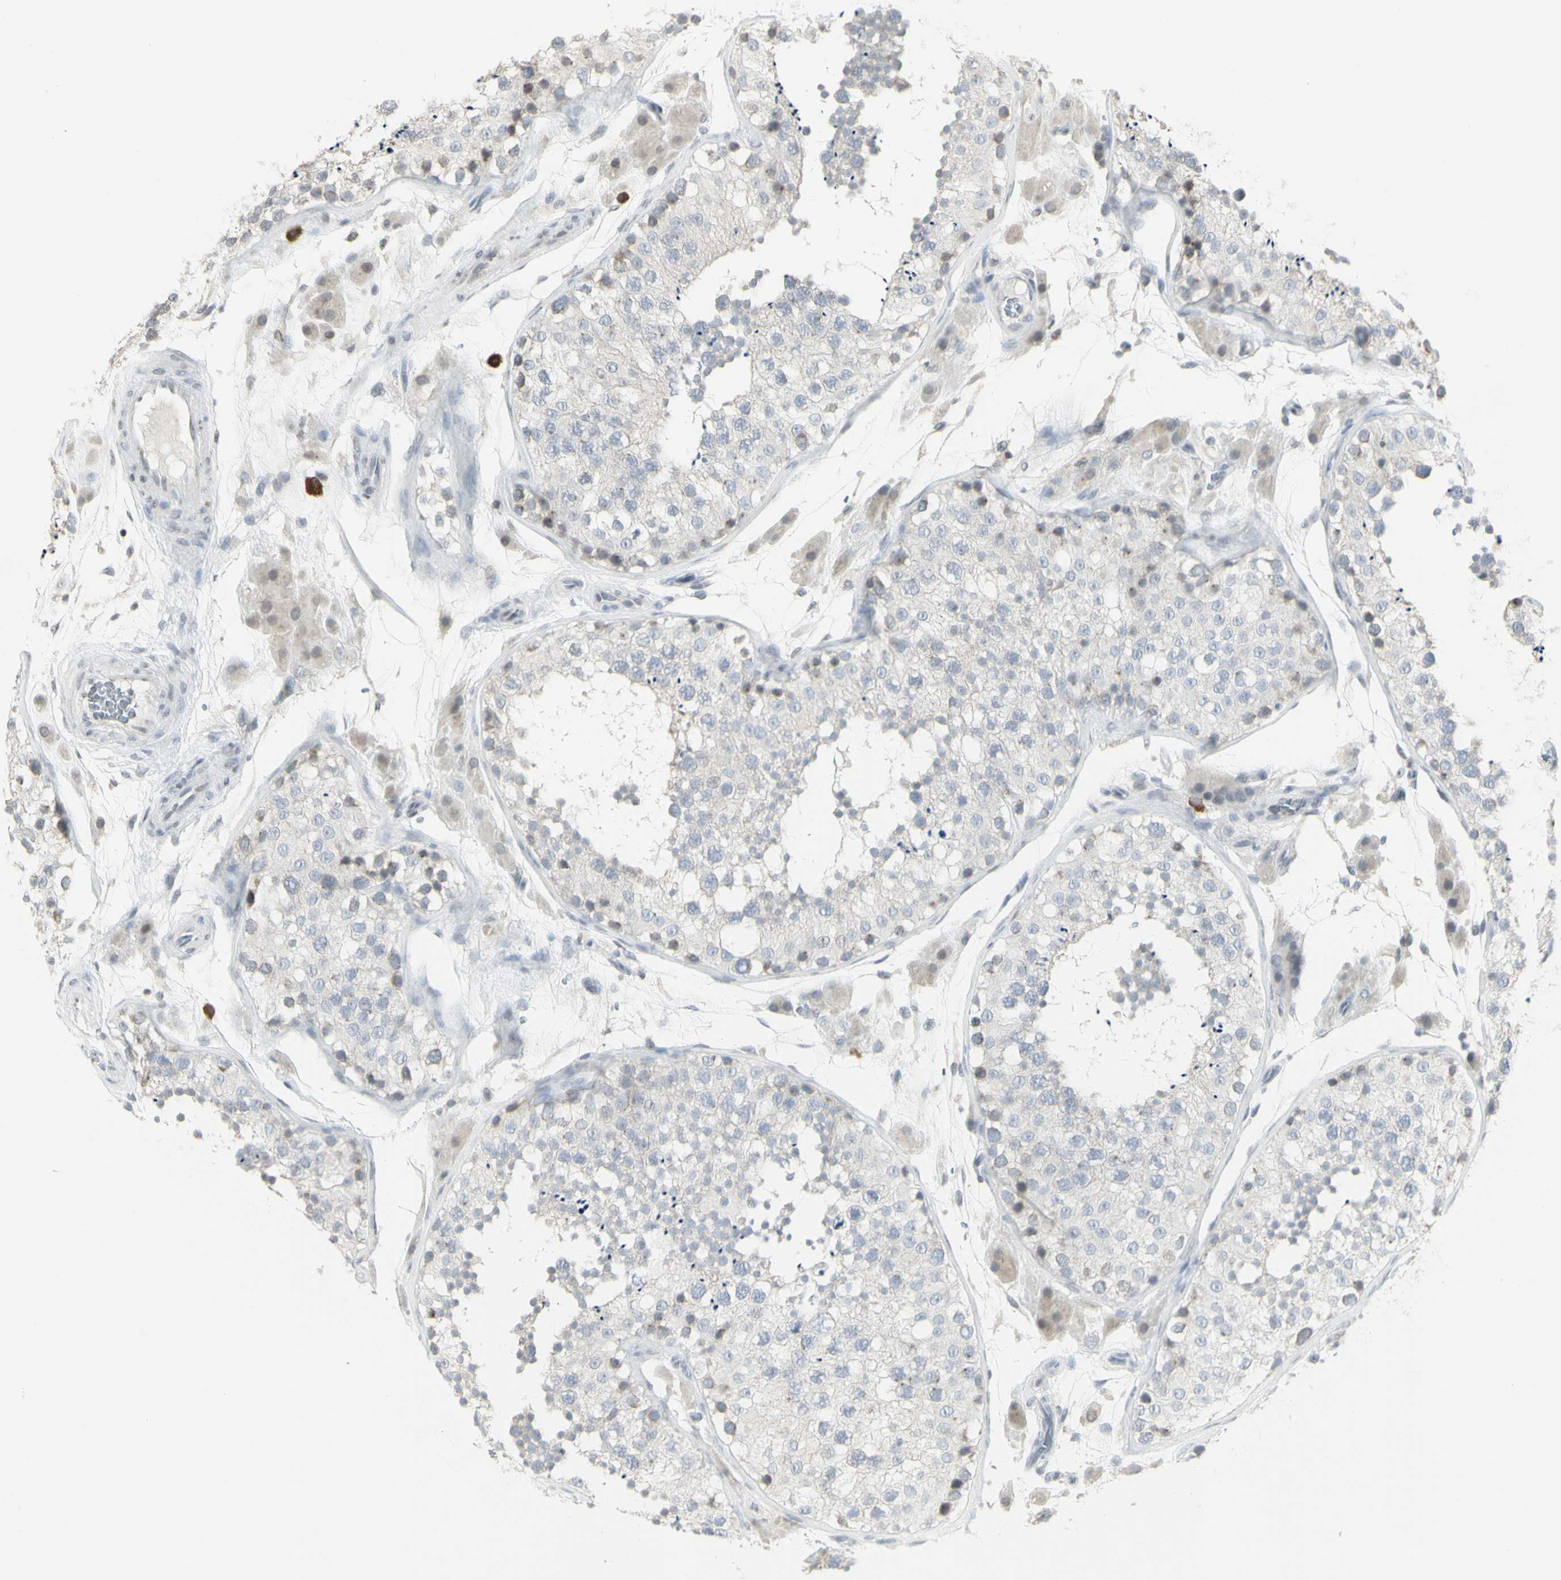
{"staining": {"intensity": "negative", "quantity": "none", "location": "none"}, "tissue": "testis", "cell_type": "Cells in seminiferous ducts", "image_type": "normal", "snomed": [{"axis": "morphology", "description": "Normal tissue, NOS"}, {"axis": "topography", "description": "Testis"}], "caption": "This is a histopathology image of immunohistochemistry staining of unremarkable testis, which shows no staining in cells in seminiferous ducts. Nuclei are stained in blue.", "gene": "MUC5AC", "patient": {"sex": "male", "age": 26}}